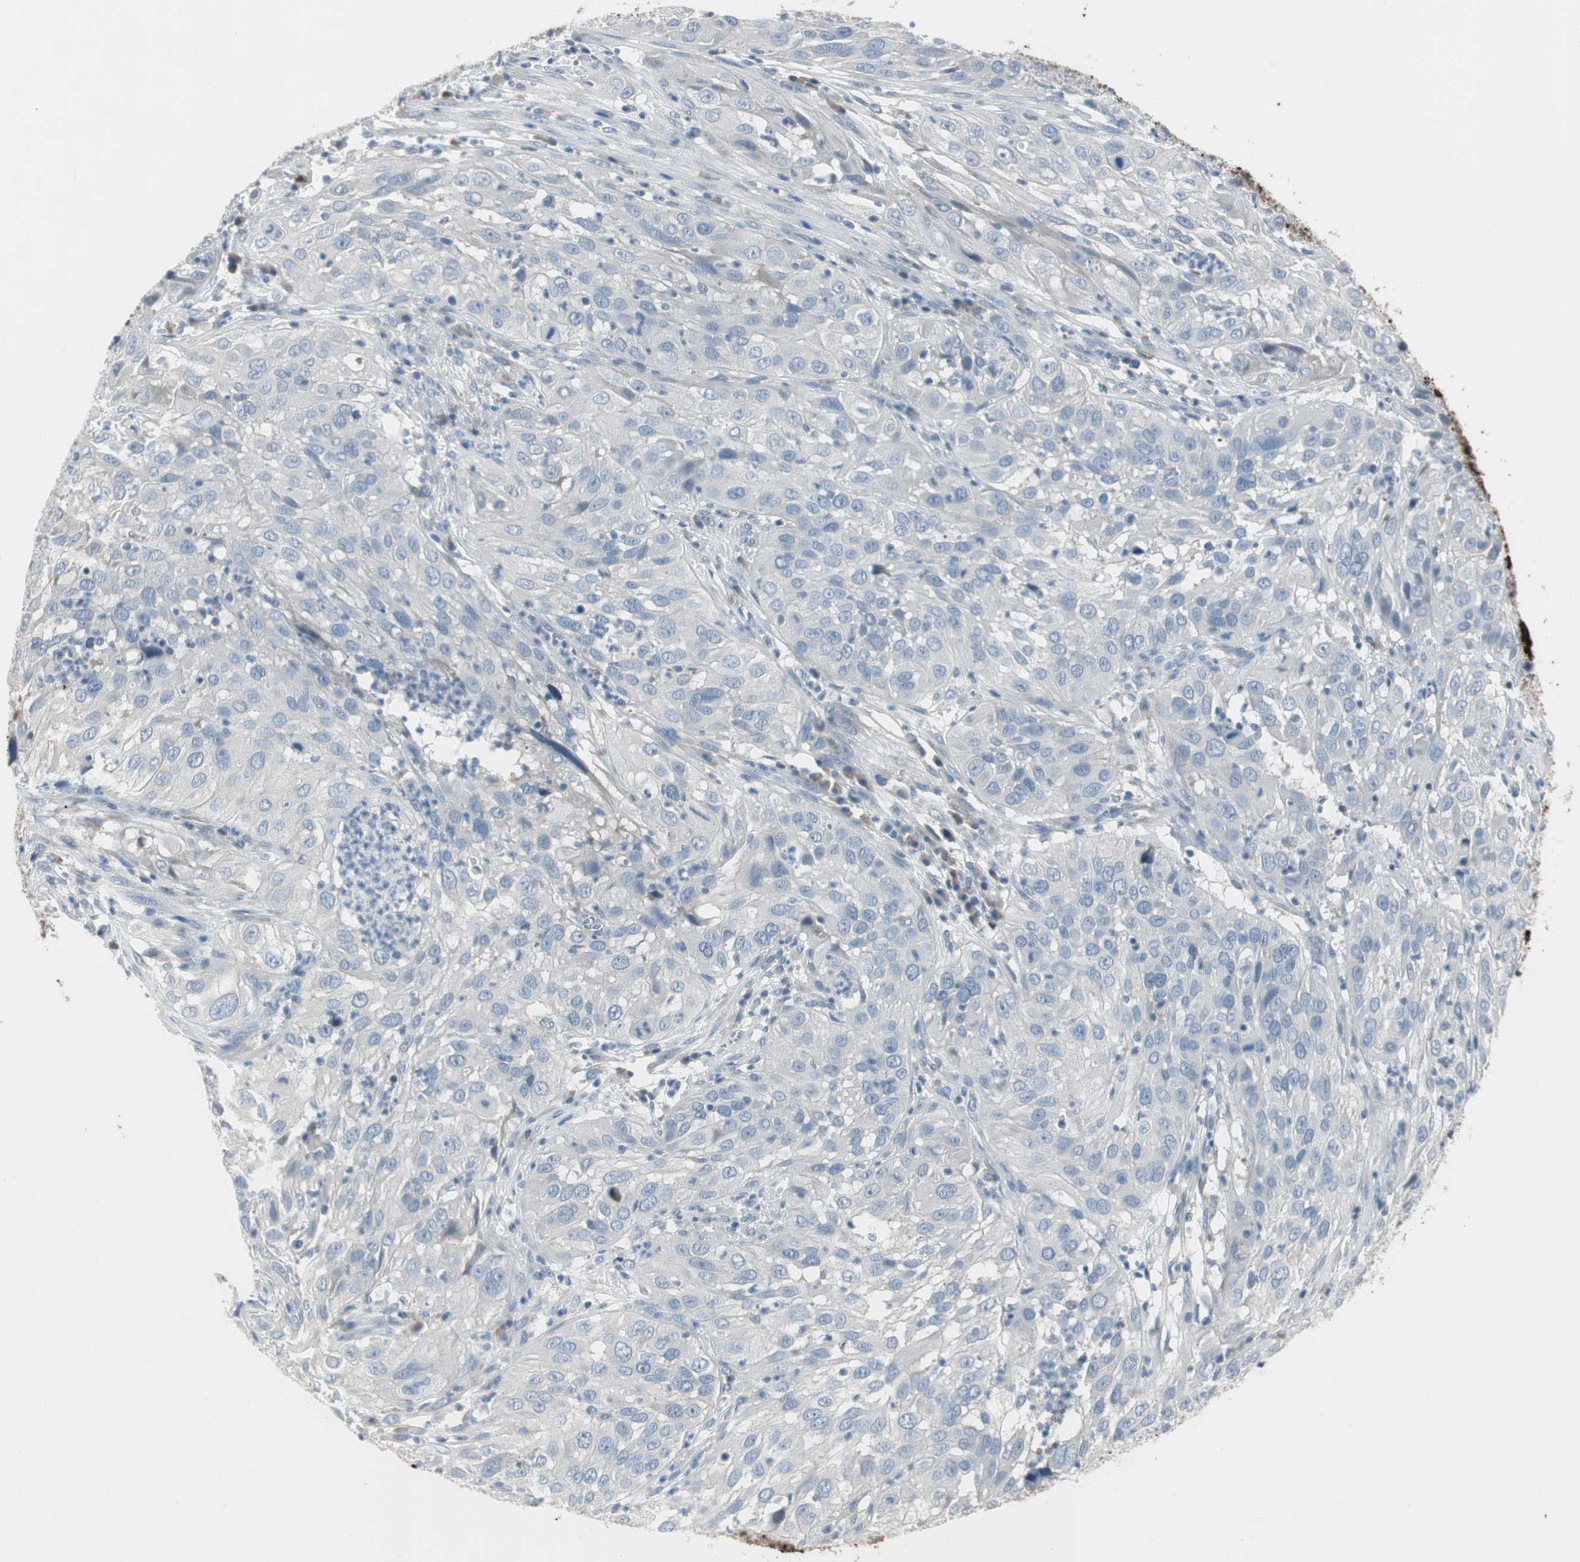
{"staining": {"intensity": "negative", "quantity": "none", "location": "none"}, "tissue": "cervical cancer", "cell_type": "Tumor cells", "image_type": "cancer", "snomed": [{"axis": "morphology", "description": "Squamous cell carcinoma, NOS"}, {"axis": "topography", "description": "Cervix"}], "caption": "High magnification brightfield microscopy of cervical cancer (squamous cell carcinoma) stained with DAB (3,3'-diaminobenzidine) (brown) and counterstained with hematoxylin (blue): tumor cells show no significant expression.", "gene": "PIGR", "patient": {"sex": "female", "age": 32}}